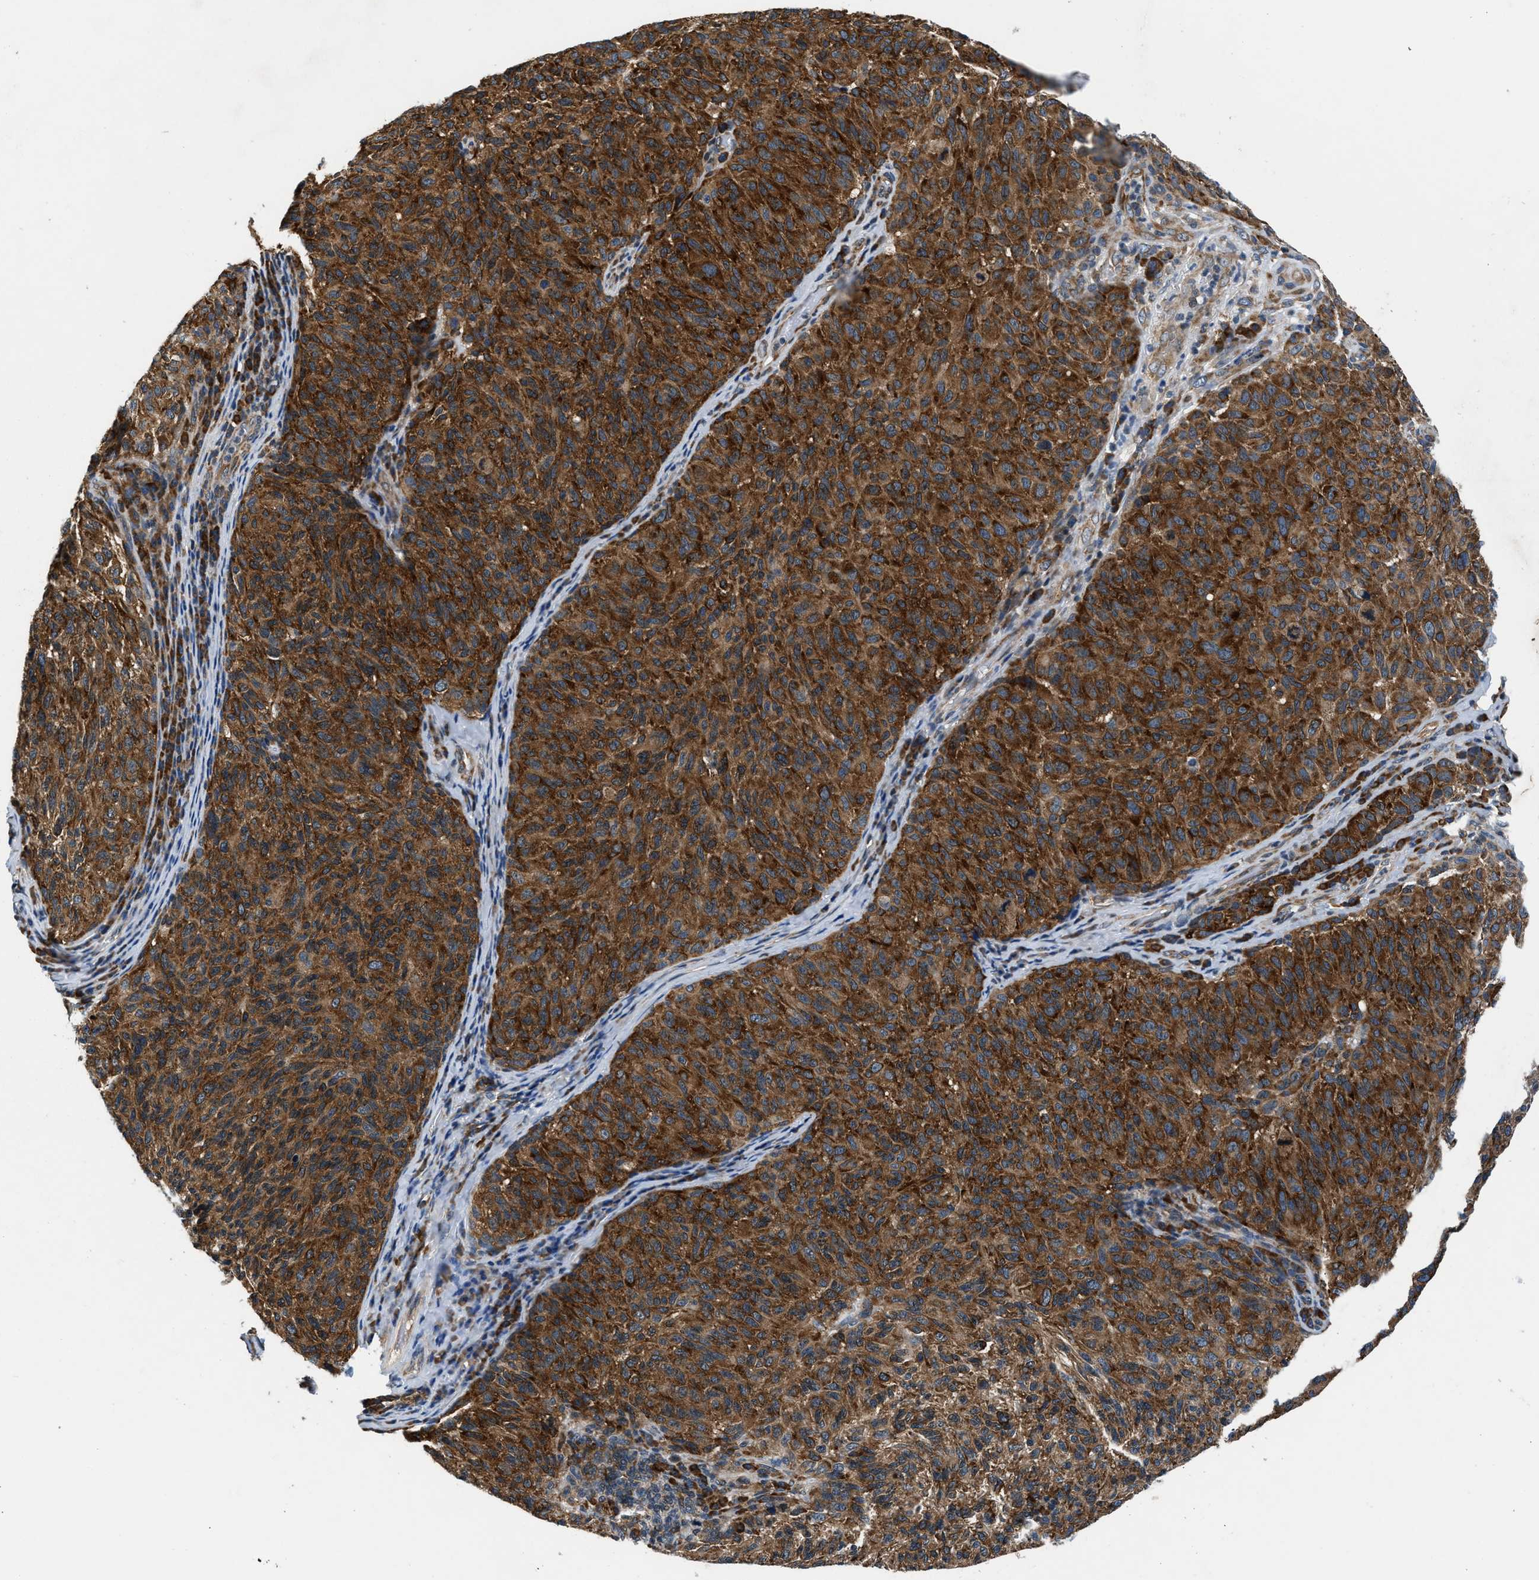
{"staining": {"intensity": "strong", "quantity": ">75%", "location": "cytoplasmic/membranous"}, "tissue": "melanoma", "cell_type": "Tumor cells", "image_type": "cancer", "snomed": [{"axis": "morphology", "description": "Malignant melanoma, NOS"}, {"axis": "topography", "description": "Skin"}], "caption": "An image showing strong cytoplasmic/membranous positivity in approximately >75% of tumor cells in melanoma, as visualized by brown immunohistochemical staining.", "gene": "PA2G4", "patient": {"sex": "female", "age": 73}}